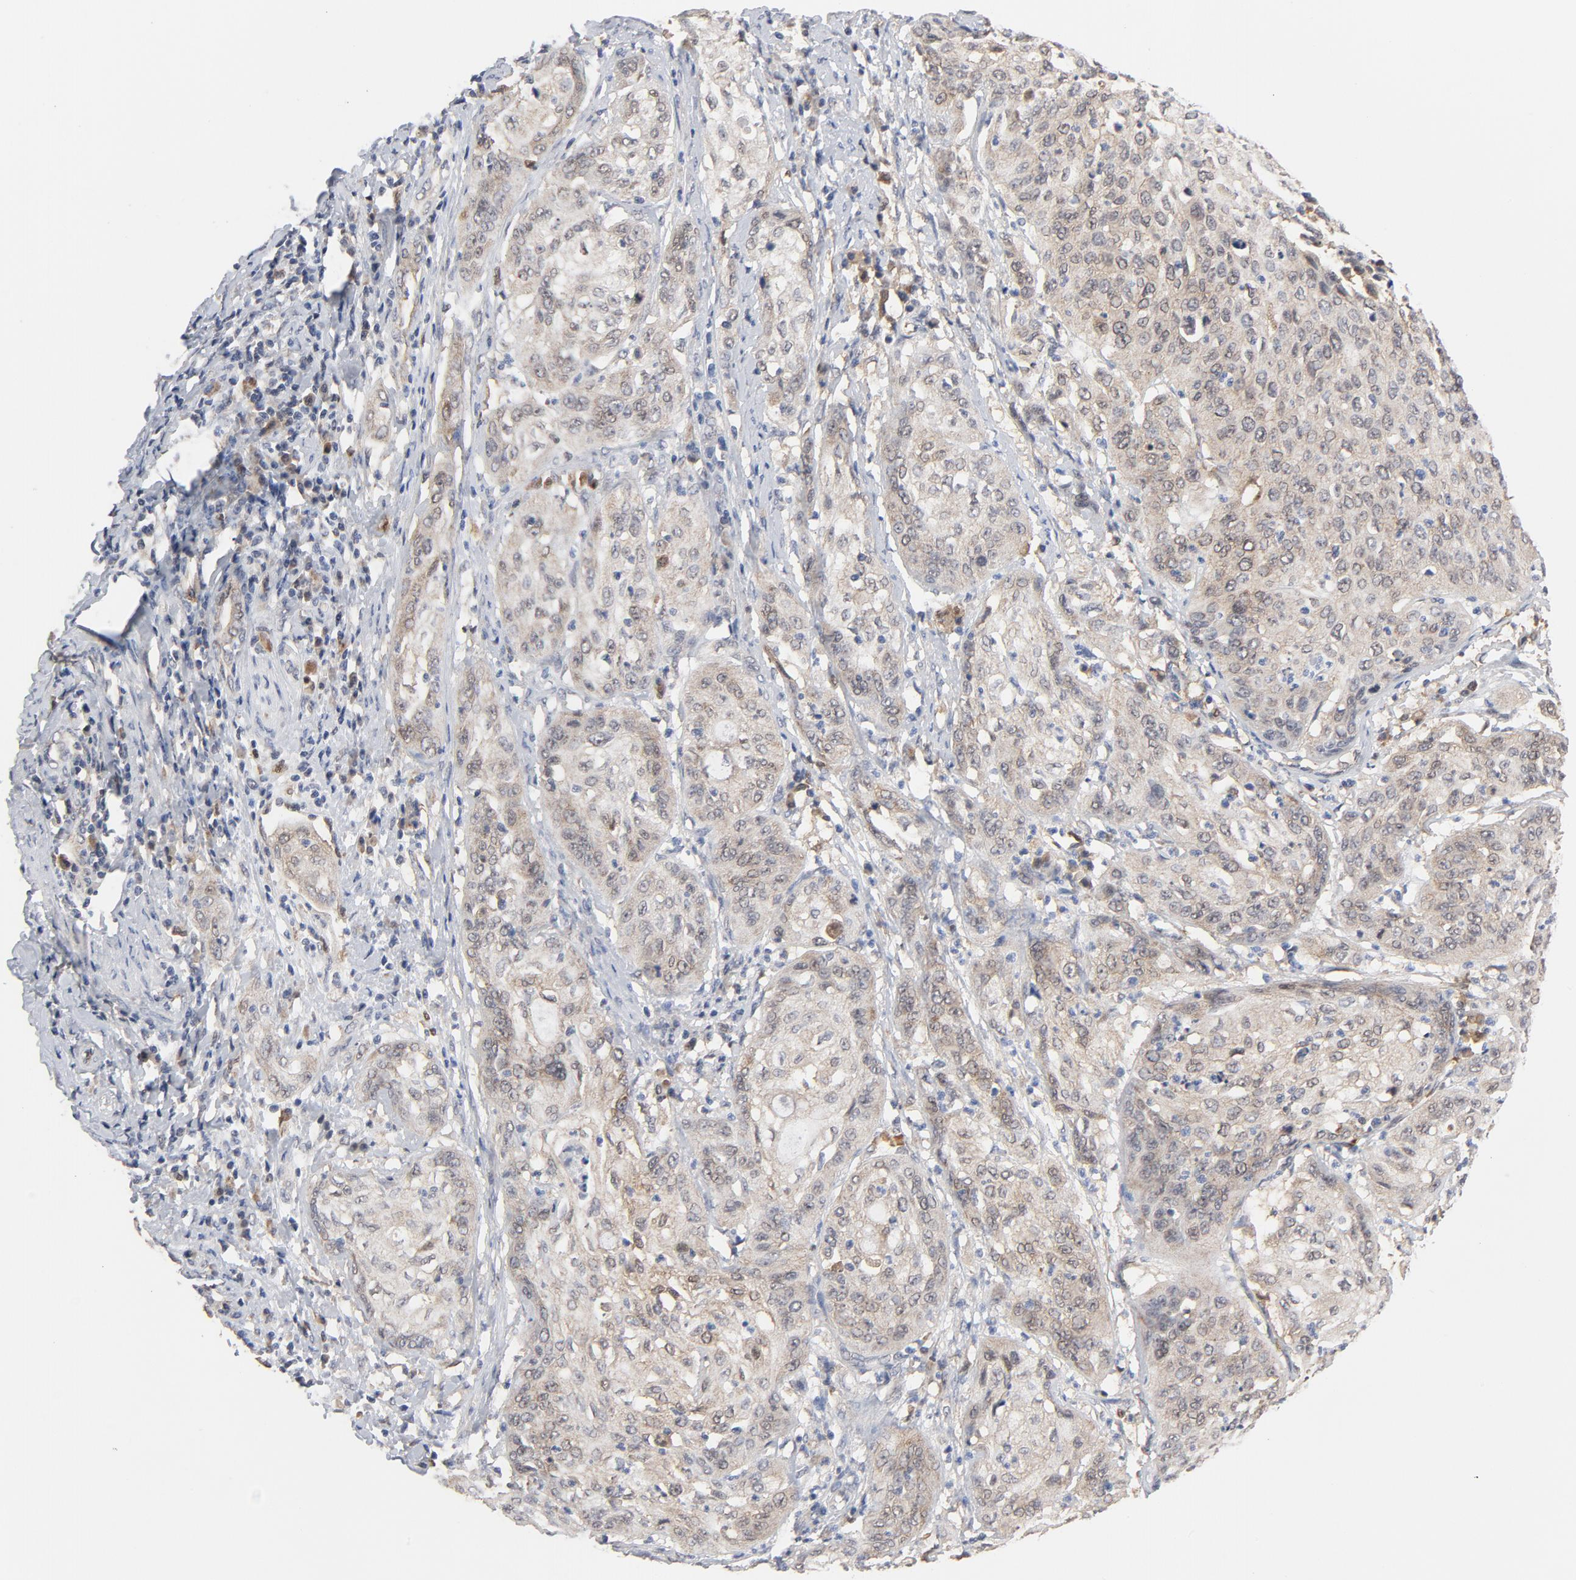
{"staining": {"intensity": "weak", "quantity": ">75%", "location": "cytoplasmic/membranous"}, "tissue": "cervical cancer", "cell_type": "Tumor cells", "image_type": "cancer", "snomed": [{"axis": "morphology", "description": "Squamous cell carcinoma, NOS"}, {"axis": "topography", "description": "Cervix"}], "caption": "Protein expression analysis of human cervical cancer (squamous cell carcinoma) reveals weak cytoplasmic/membranous expression in about >75% of tumor cells.", "gene": "PRDX1", "patient": {"sex": "female", "age": 41}}